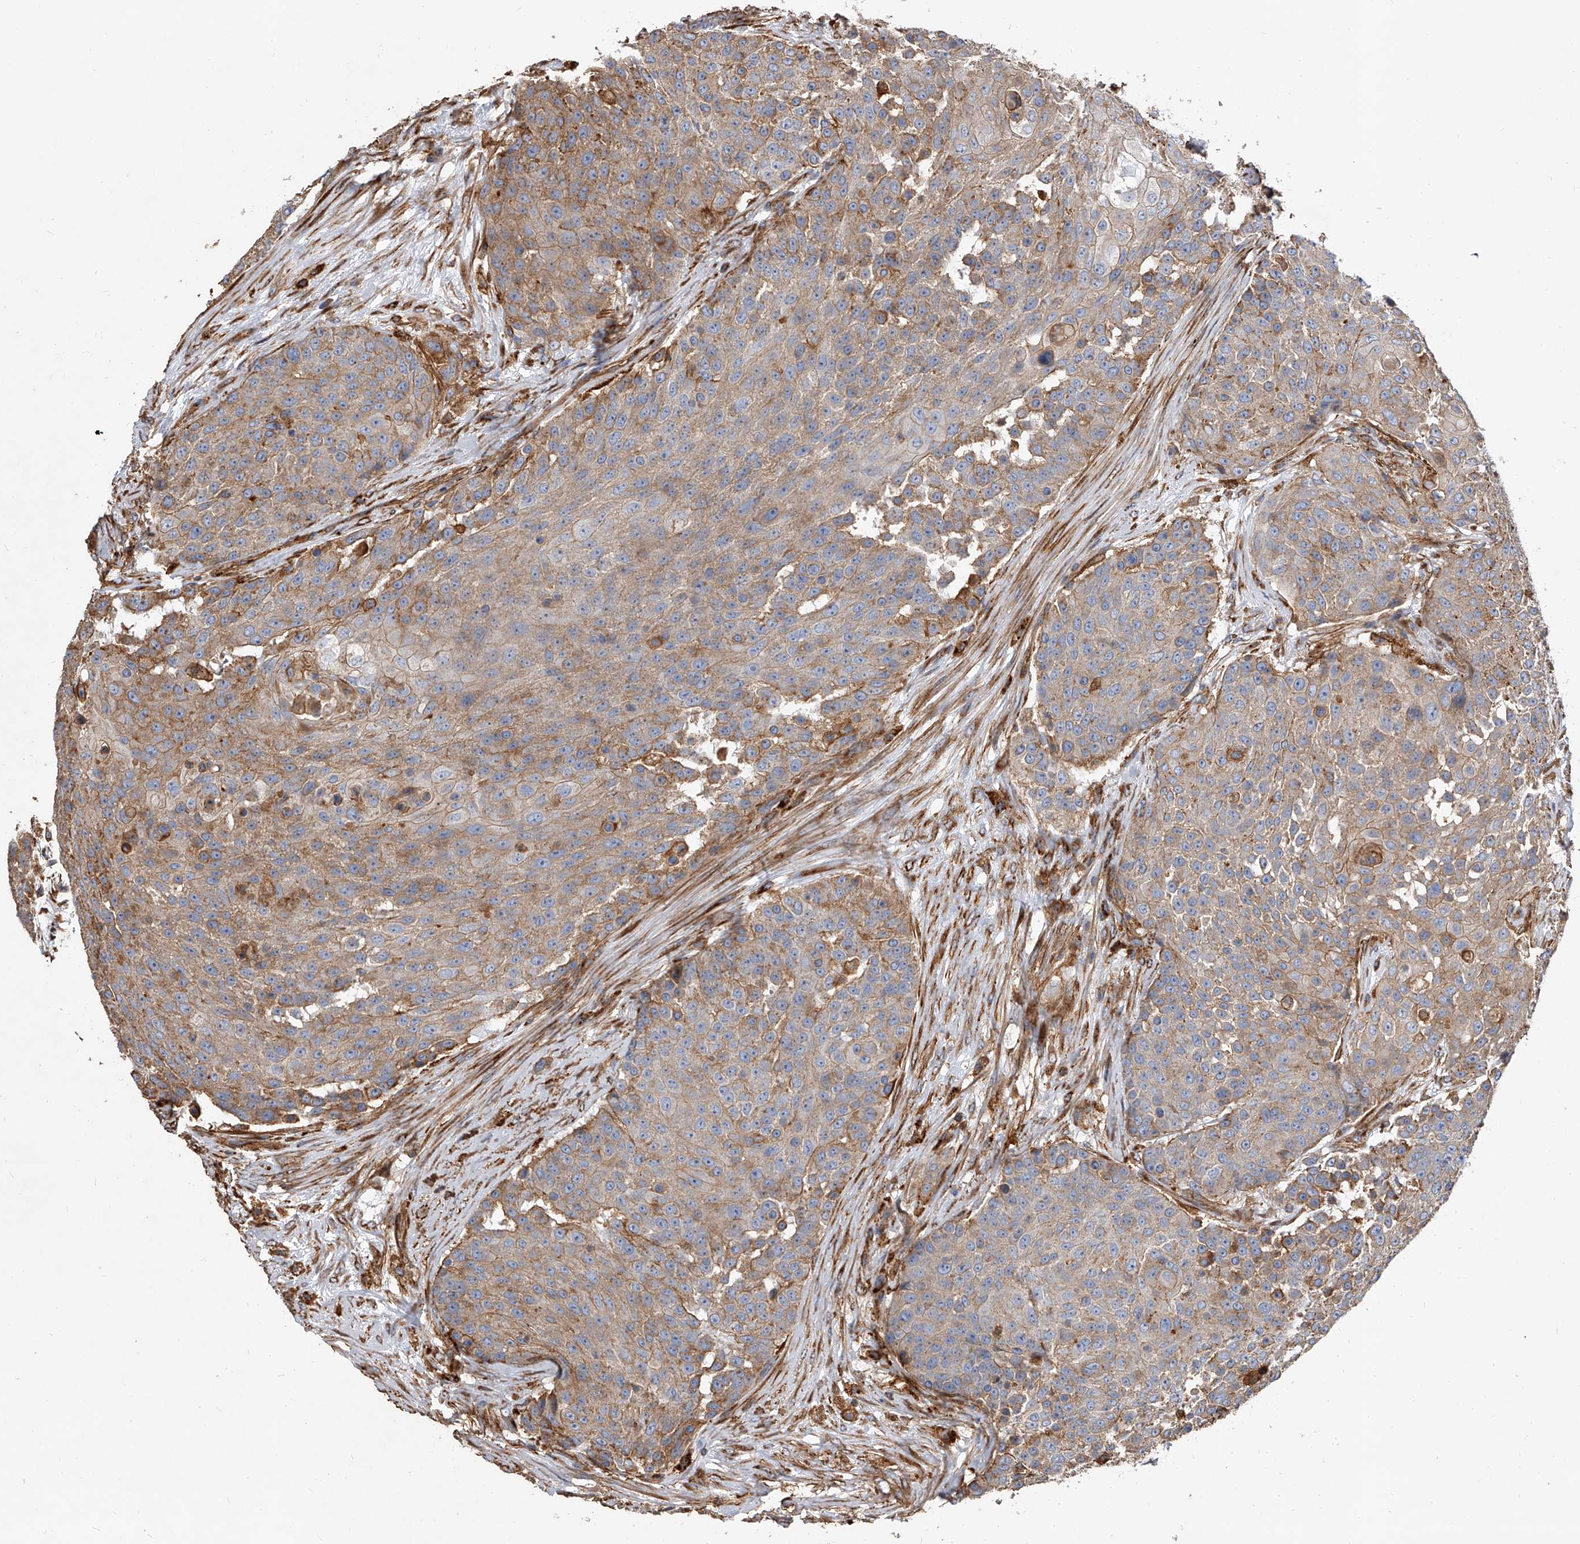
{"staining": {"intensity": "moderate", "quantity": "25%-75%", "location": "cytoplasmic/membranous"}, "tissue": "urothelial cancer", "cell_type": "Tumor cells", "image_type": "cancer", "snomed": [{"axis": "morphology", "description": "Urothelial carcinoma, High grade"}, {"axis": "topography", "description": "Urinary bladder"}], "caption": "DAB immunohistochemical staining of human urothelial cancer exhibits moderate cytoplasmic/membranous protein expression in approximately 25%-75% of tumor cells.", "gene": "PISD", "patient": {"sex": "female", "age": 63}}